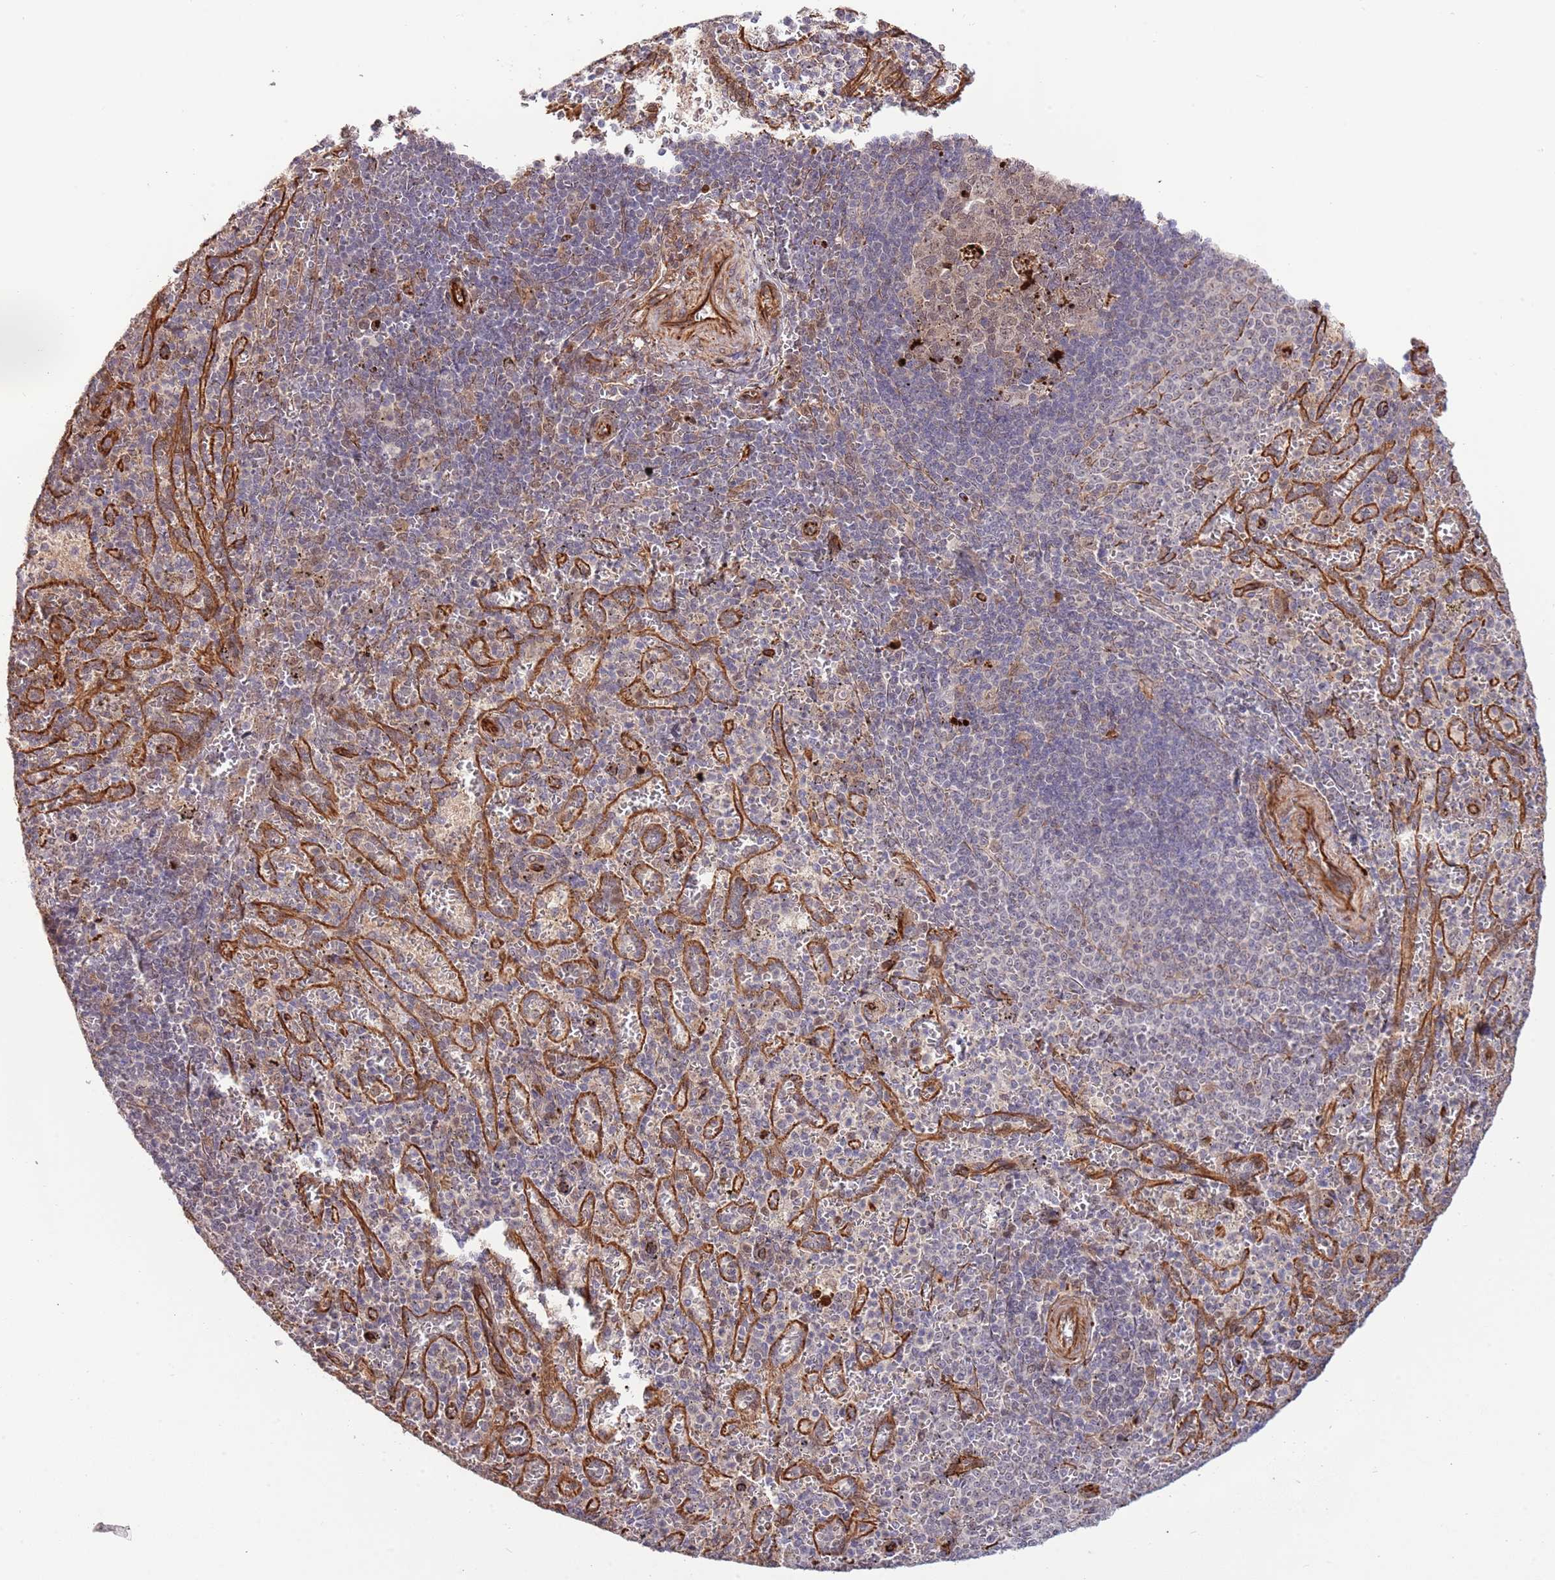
{"staining": {"intensity": "negative", "quantity": "none", "location": "none"}, "tissue": "spleen", "cell_type": "Cells in red pulp", "image_type": "normal", "snomed": [{"axis": "morphology", "description": "Normal tissue, NOS"}, {"axis": "topography", "description": "Spleen"}], "caption": "Human spleen stained for a protein using immunohistochemistry exhibits no staining in cells in red pulp.", "gene": "NEK3", "patient": {"sex": "female", "age": 21}}